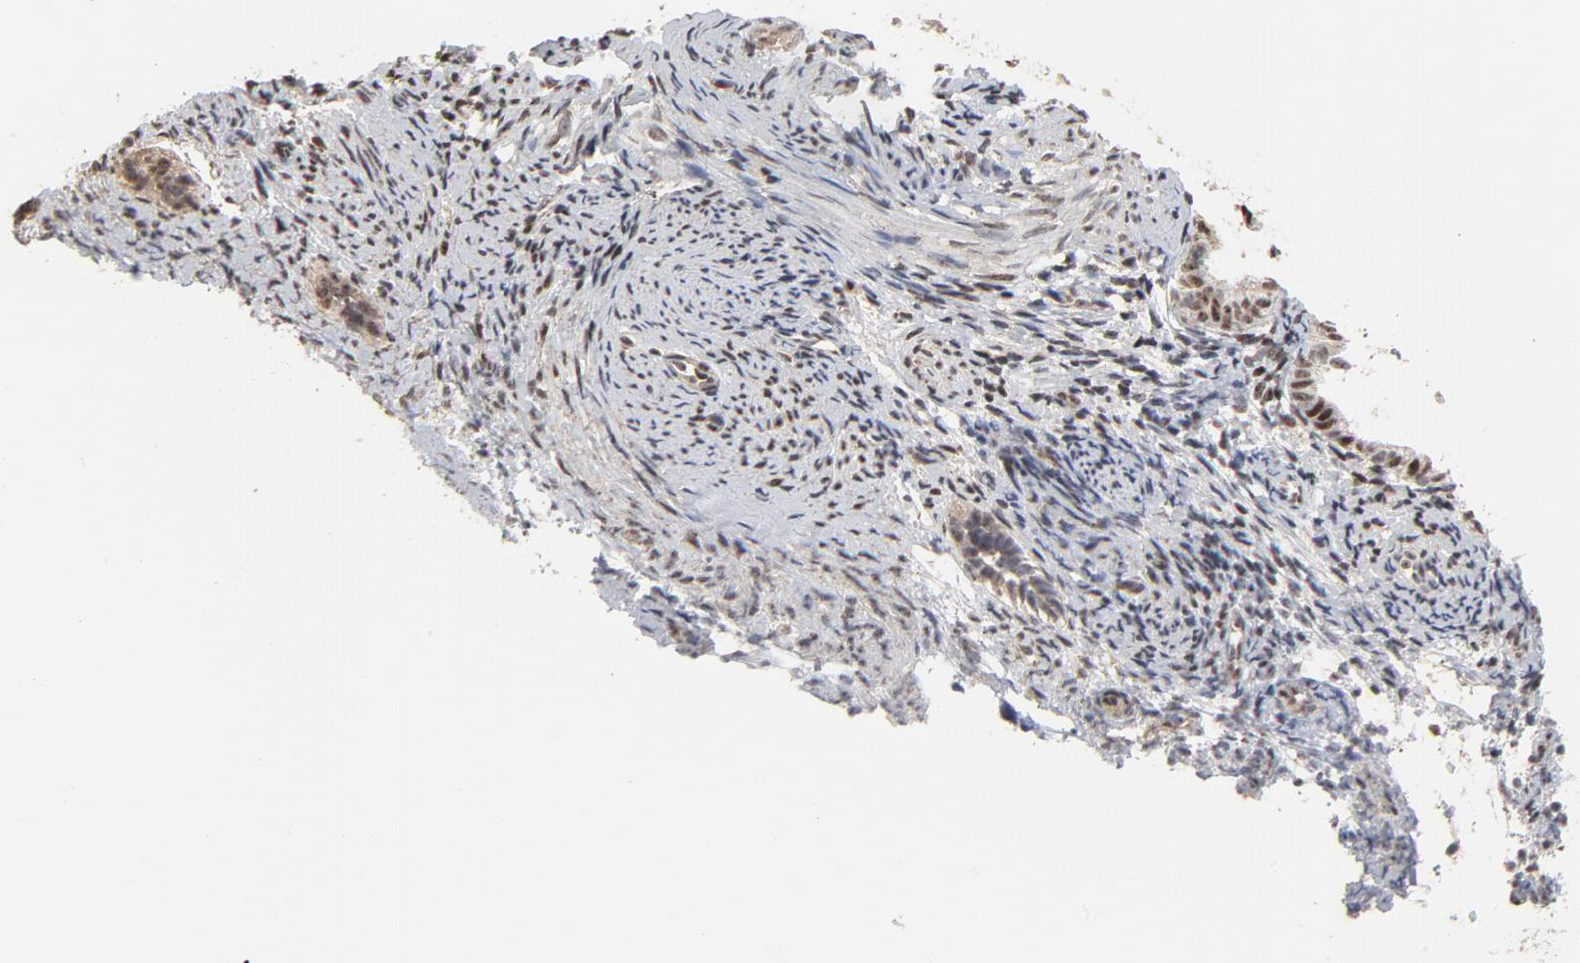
{"staining": {"intensity": "moderate", "quantity": ">75%", "location": "nuclear"}, "tissue": "endometrium", "cell_type": "Cells in endometrial stroma", "image_type": "normal", "snomed": [{"axis": "morphology", "description": "Normal tissue, NOS"}, {"axis": "topography", "description": "Smooth muscle"}, {"axis": "topography", "description": "Endometrium"}], "caption": "Immunohistochemical staining of benign human endometrium demonstrates >75% levels of moderate nuclear protein positivity in approximately >75% of cells in endometrial stroma.", "gene": "TP53RK", "patient": {"sex": "female", "age": 57}}